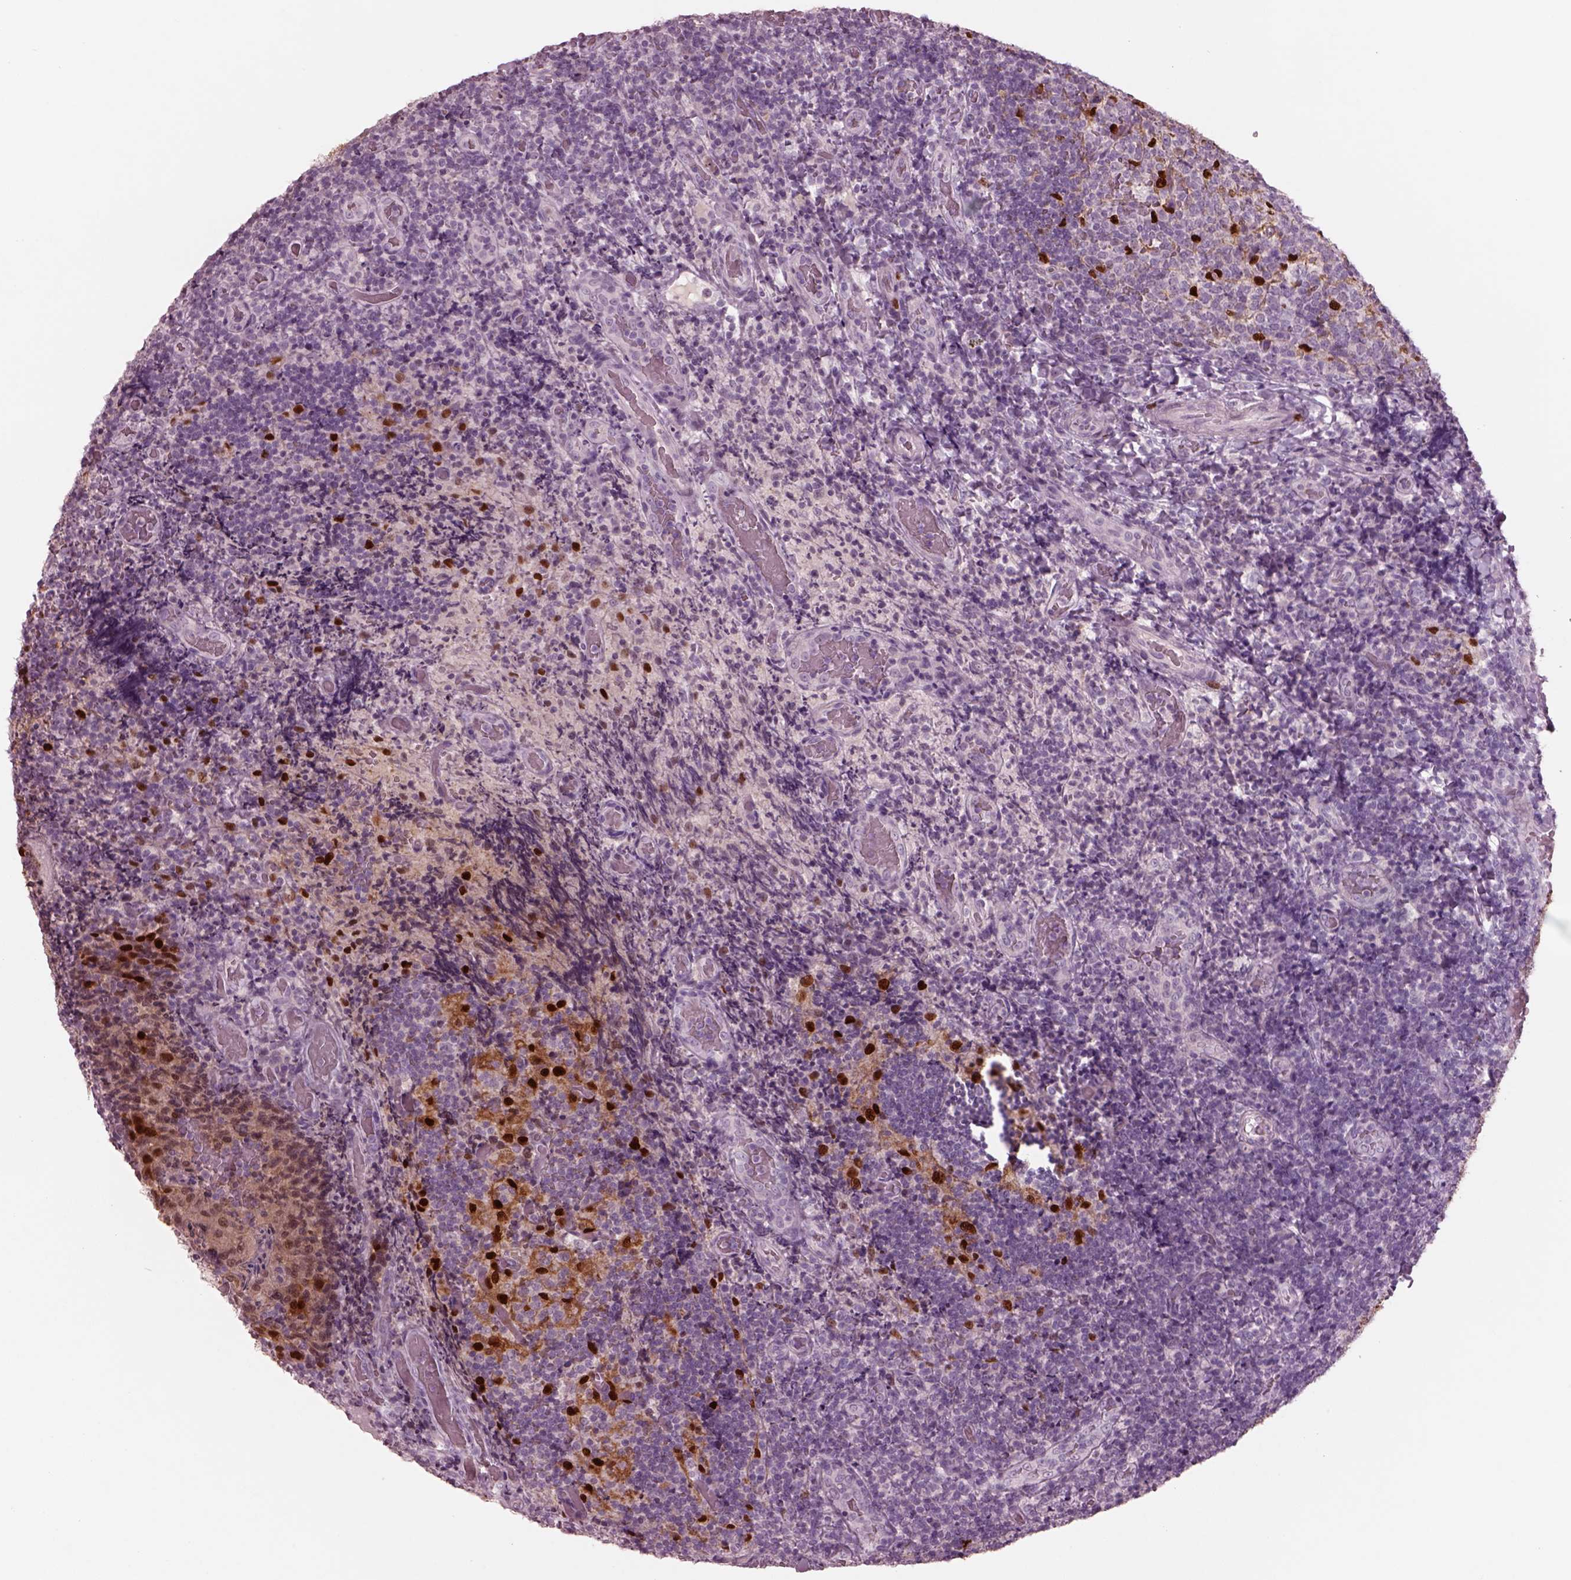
{"staining": {"intensity": "strong", "quantity": "<25%", "location": "nuclear"}, "tissue": "tonsil", "cell_type": "Germinal center cells", "image_type": "normal", "snomed": [{"axis": "morphology", "description": "Normal tissue, NOS"}, {"axis": "topography", "description": "Tonsil"}], "caption": "Protein staining displays strong nuclear expression in approximately <25% of germinal center cells in benign tonsil. Nuclei are stained in blue.", "gene": "SOX9", "patient": {"sex": "male", "age": 17}}